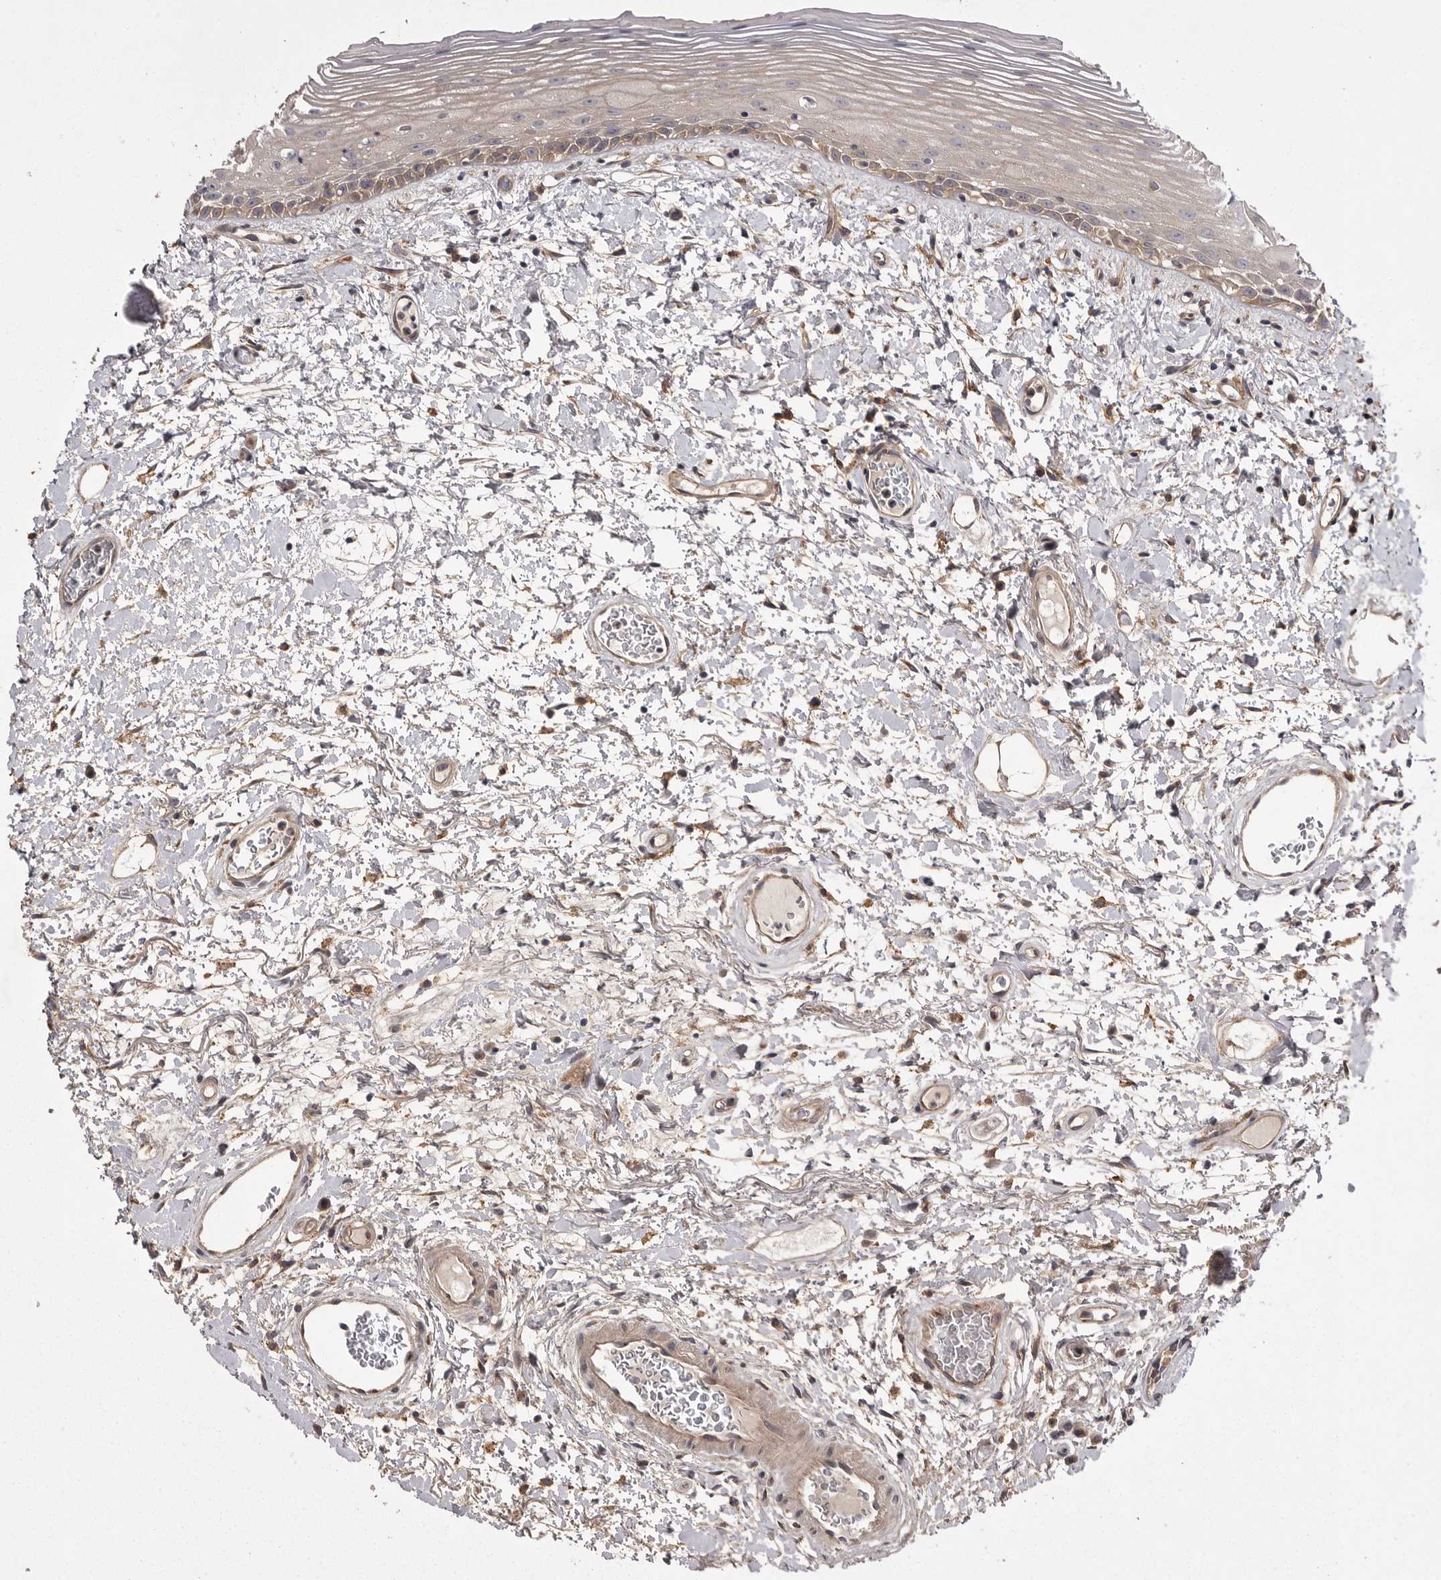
{"staining": {"intensity": "weak", "quantity": "25%-75%", "location": "cytoplasmic/membranous"}, "tissue": "oral mucosa", "cell_type": "Squamous epithelial cells", "image_type": "normal", "snomed": [{"axis": "morphology", "description": "Normal tissue, NOS"}, {"axis": "topography", "description": "Oral tissue"}], "caption": "A high-resolution histopathology image shows immunohistochemistry staining of benign oral mucosa, which reveals weak cytoplasmic/membranous staining in about 25%-75% of squamous epithelial cells.", "gene": "OSBPL9", "patient": {"sex": "female", "age": 76}}